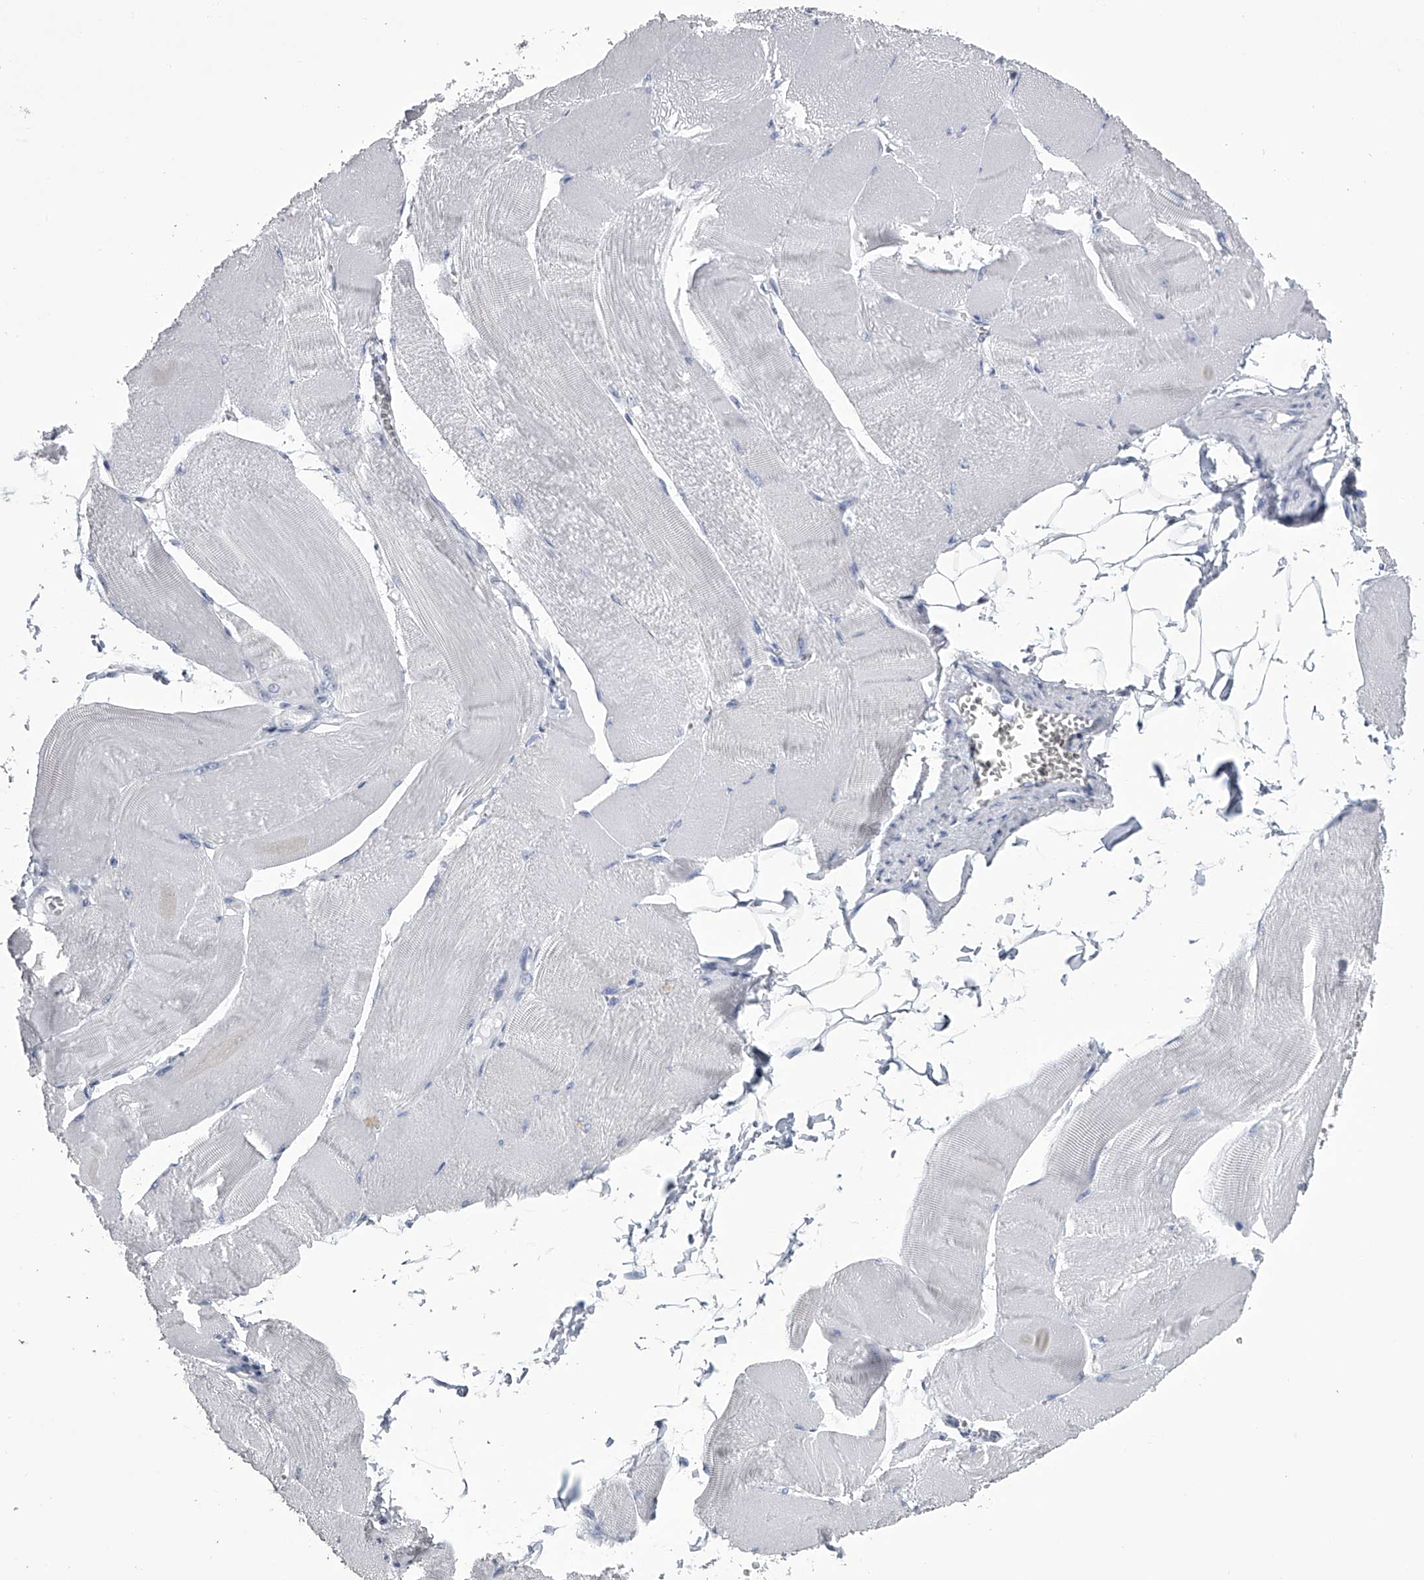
{"staining": {"intensity": "negative", "quantity": "none", "location": "none"}, "tissue": "skeletal muscle", "cell_type": "Myocytes", "image_type": "normal", "snomed": [{"axis": "morphology", "description": "Normal tissue, NOS"}, {"axis": "morphology", "description": "Basal cell carcinoma"}, {"axis": "topography", "description": "Skeletal muscle"}], "caption": "A photomicrograph of human skeletal muscle is negative for staining in myocytes. (DAB immunohistochemistry visualized using brightfield microscopy, high magnification).", "gene": "TASP1", "patient": {"sex": "female", "age": 64}}